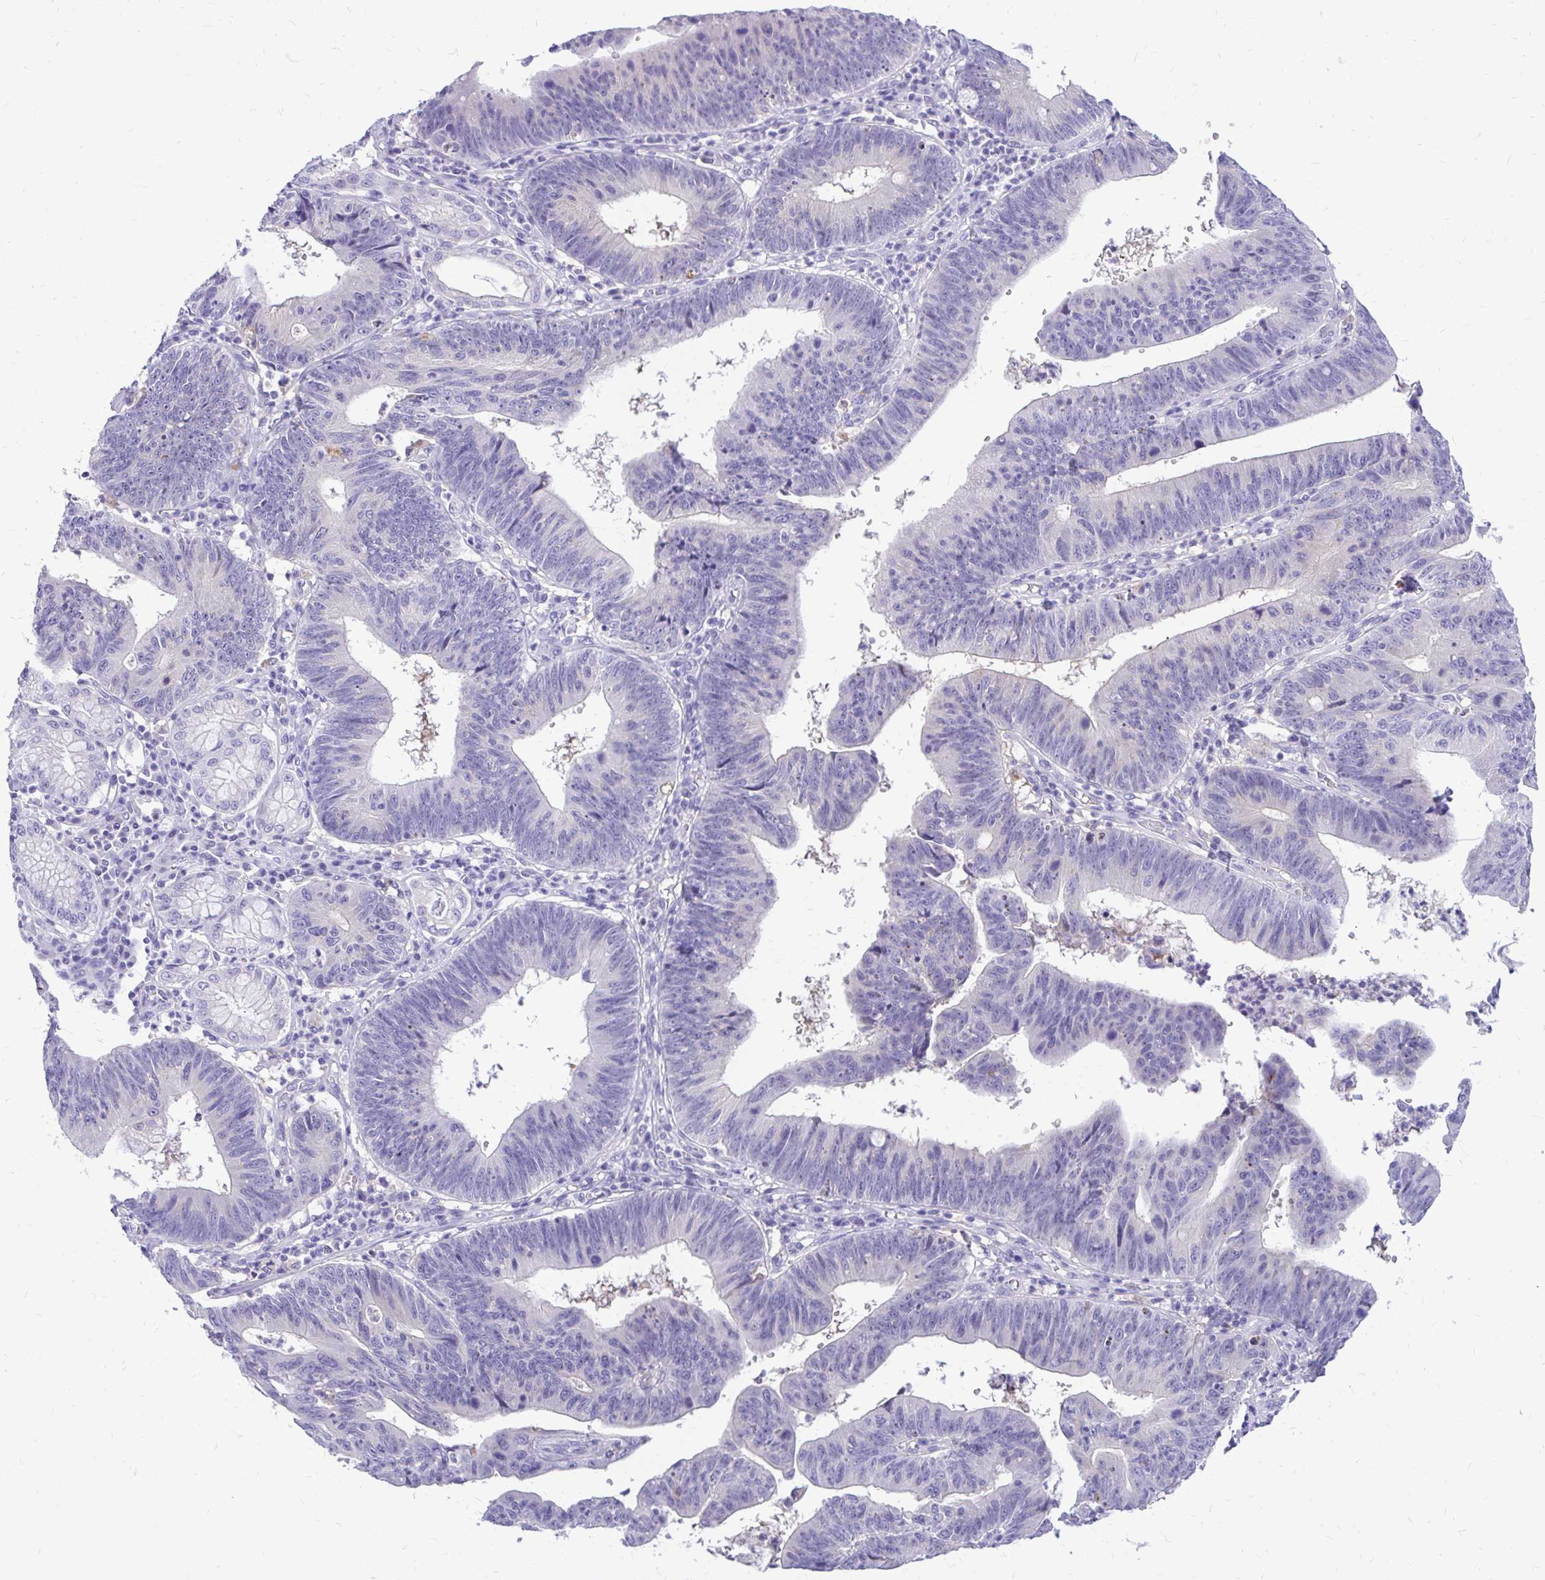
{"staining": {"intensity": "negative", "quantity": "none", "location": "none"}, "tissue": "stomach cancer", "cell_type": "Tumor cells", "image_type": "cancer", "snomed": [{"axis": "morphology", "description": "Adenocarcinoma, NOS"}, {"axis": "topography", "description": "Stomach"}], "caption": "Human adenocarcinoma (stomach) stained for a protein using IHC shows no staining in tumor cells.", "gene": "MAP1LC3A", "patient": {"sex": "male", "age": 59}}